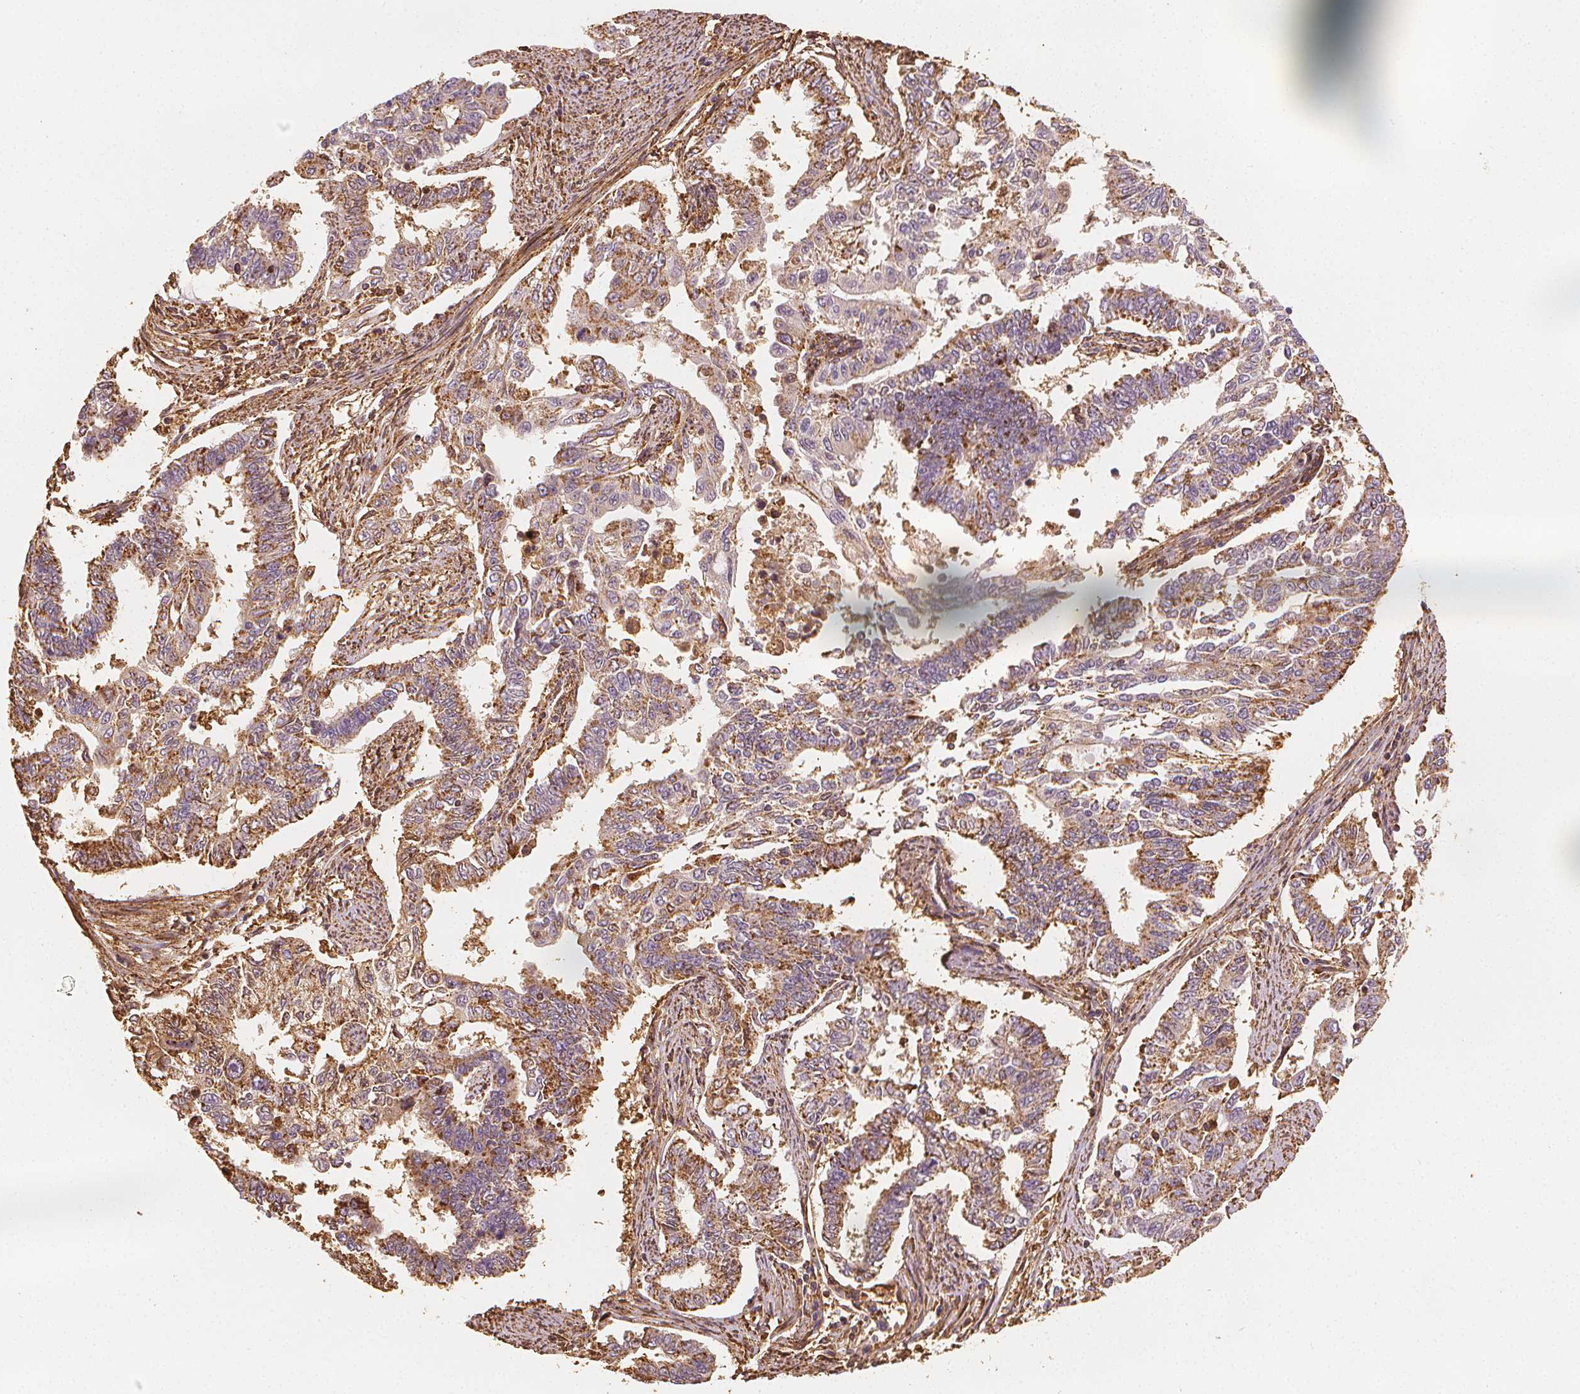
{"staining": {"intensity": "weak", "quantity": "25%-75%", "location": "cytoplasmic/membranous"}, "tissue": "endometrial cancer", "cell_type": "Tumor cells", "image_type": "cancer", "snomed": [{"axis": "morphology", "description": "Adenocarcinoma, NOS"}, {"axis": "topography", "description": "Uterus"}], "caption": "Immunohistochemistry micrograph of neoplastic tissue: endometrial cancer (adenocarcinoma) stained using immunohistochemistry shows low levels of weak protein expression localized specifically in the cytoplasmic/membranous of tumor cells, appearing as a cytoplasmic/membranous brown color.", "gene": "ARHGAP26", "patient": {"sex": "female", "age": 59}}